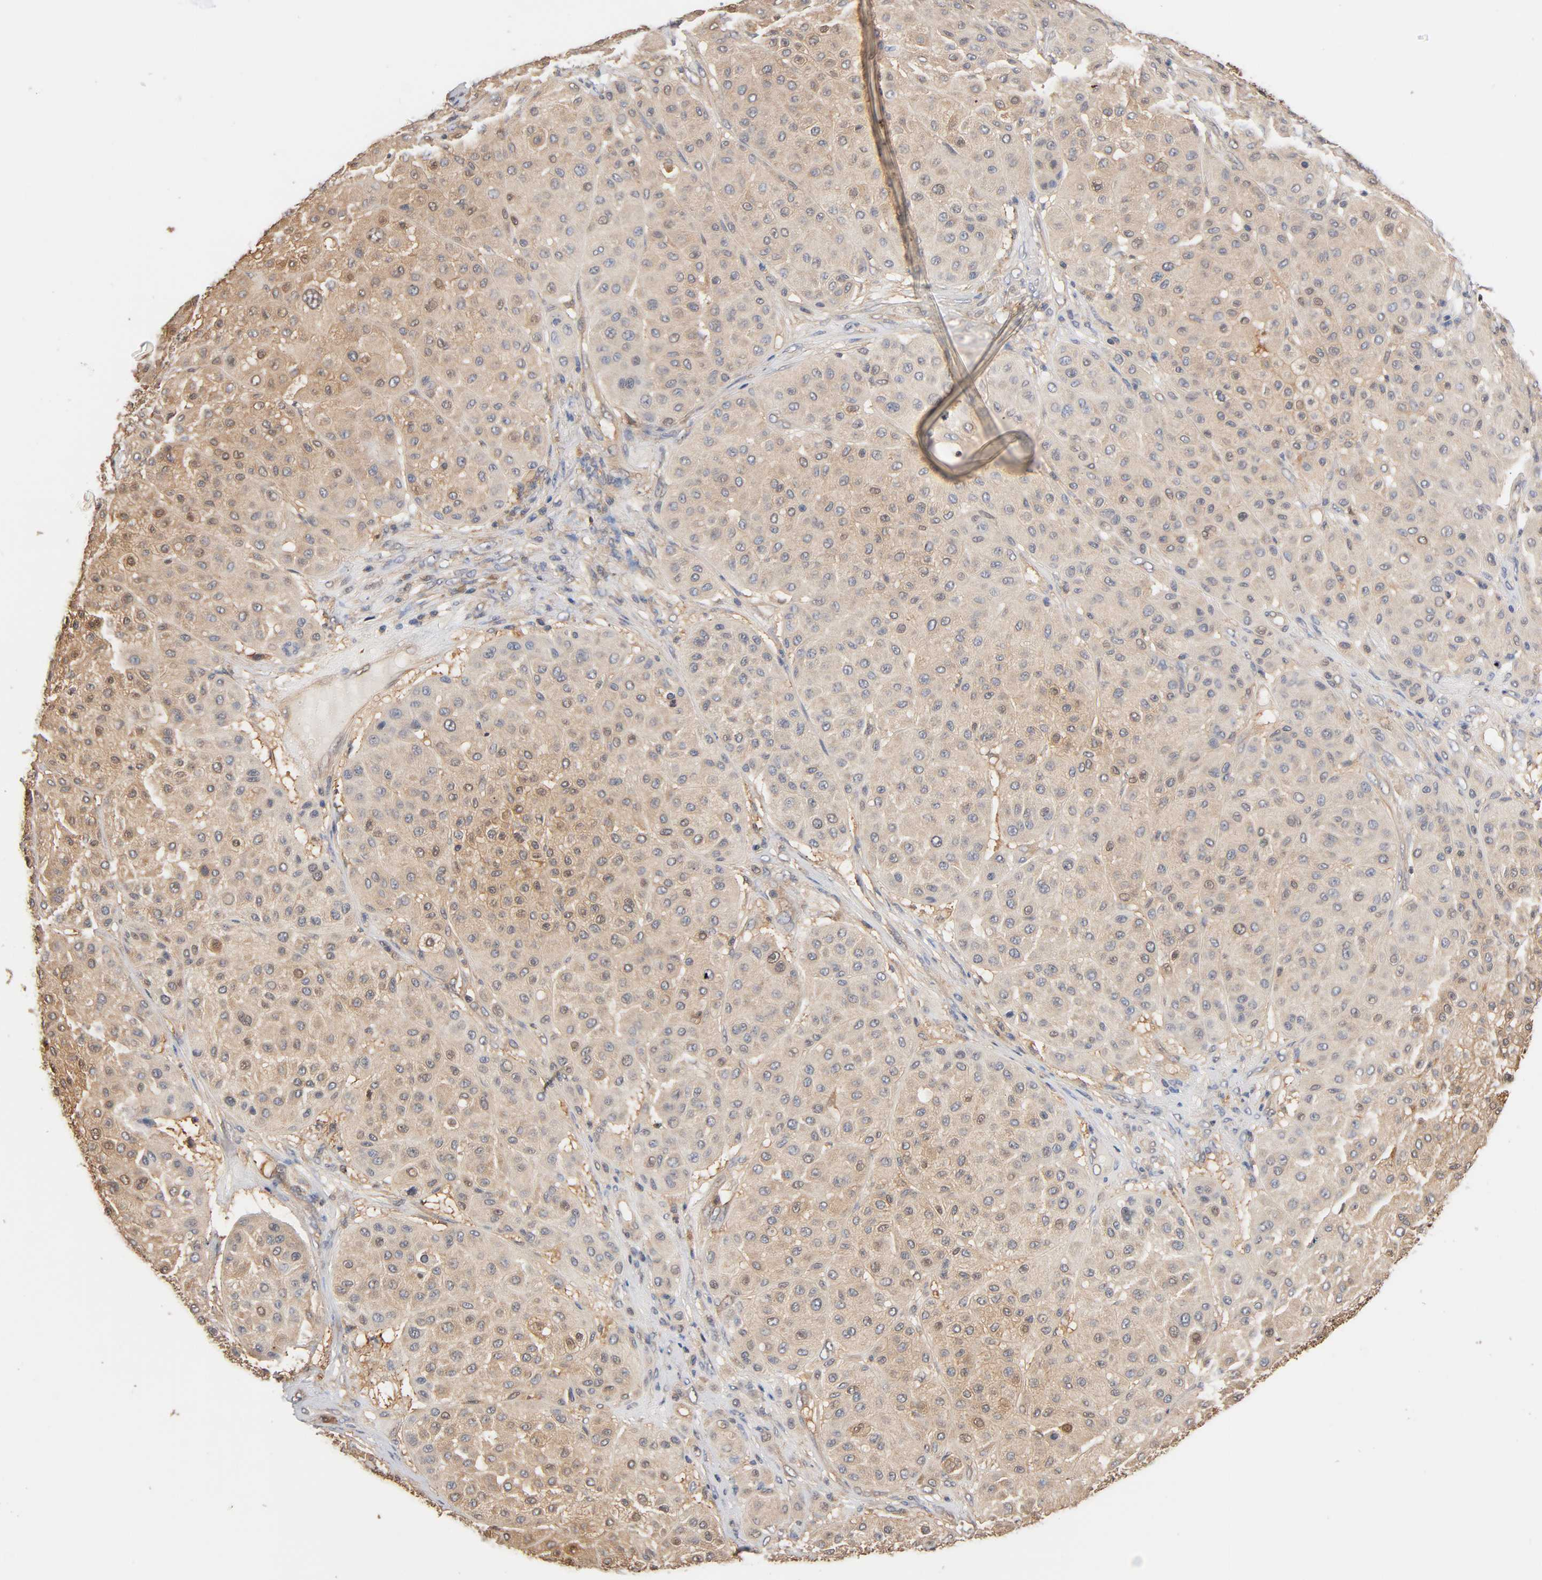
{"staining": {"intensity": "weak", "quantity": ">75%", "location": "cytoplasmic/membranous"}, "tissue": "melanoma", "cell_type": "Tumor cells", "image_type": "cancer", "snomed": [{"axis": "morphology", "description": "Normal tissue, NOS"}, {"axis": "morphology", "description": "Malignant melanoma, Metastatic site"}, {"axis": "topography", "description": "Skin"}], "caption": "This micrograph displays IHC staining of malignant melanoma (metastatic site), with low weak cytoplasmic/membranous positivity in approximately >75% of tumor cells.", "gene": "ALDOA", "patient": {"sex": "male", "age": 41}}